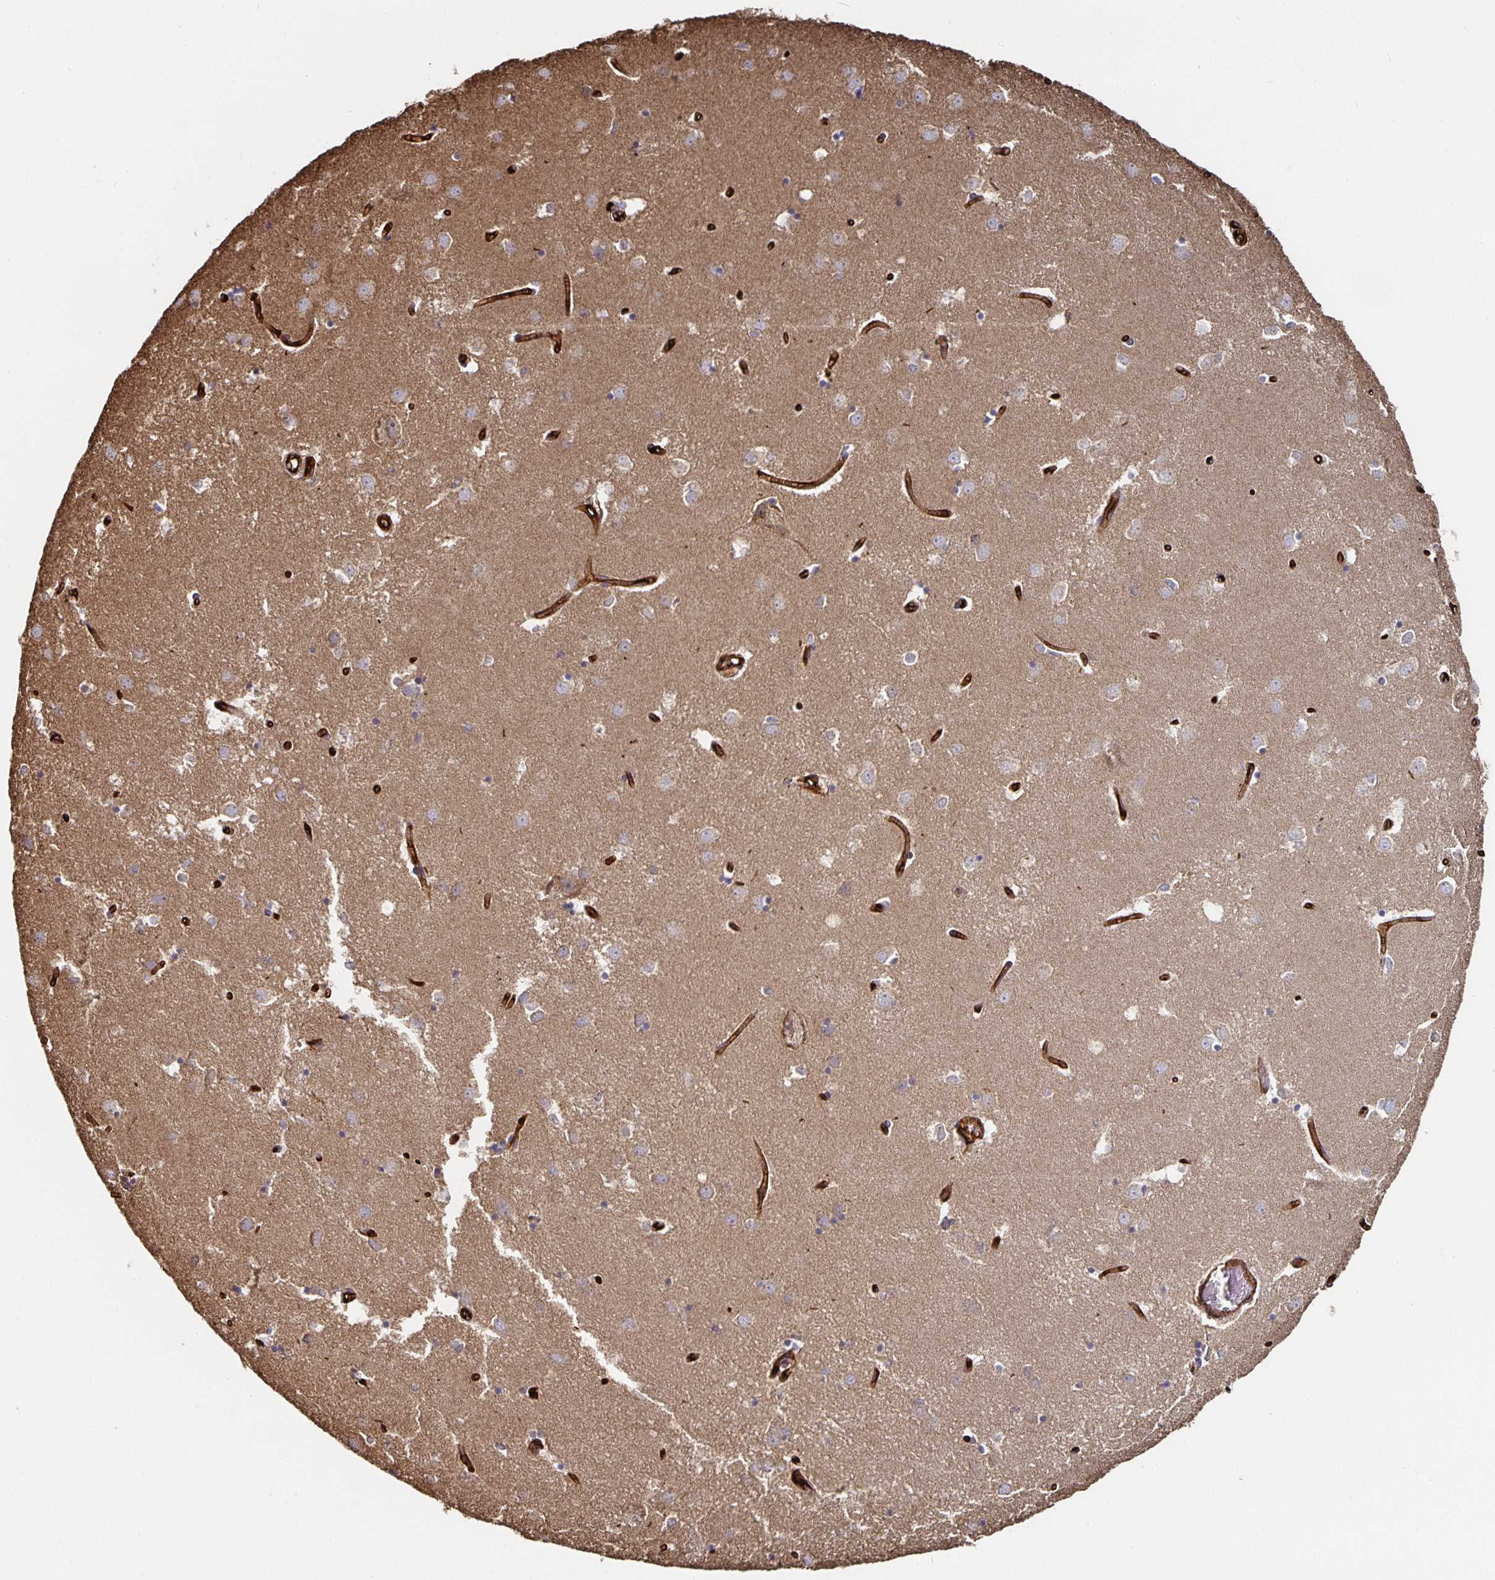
{"staining": {"intensity": "negative", "quantity": "none", "location": "none"}, "tissue": "caudate", "cell_type": "Glial cells", "image_type": "normal", "snomed": [{"axis": "morphology", "description": "Normal tissue, NOS"}, {"axis": "topography", "description": "Lateral ventricle wall"}], "caption": "Image shows no significant protein staining in glial cells of benign caudate. Brightfield microscopy of immunohistochemistry stained with DAB (3,3'-diaminobenzidine) (brown) and hematoxylin (blue), captured at high magnification.", "gene": "PODXL", "patient": {"sex": "male", "age": 54}}